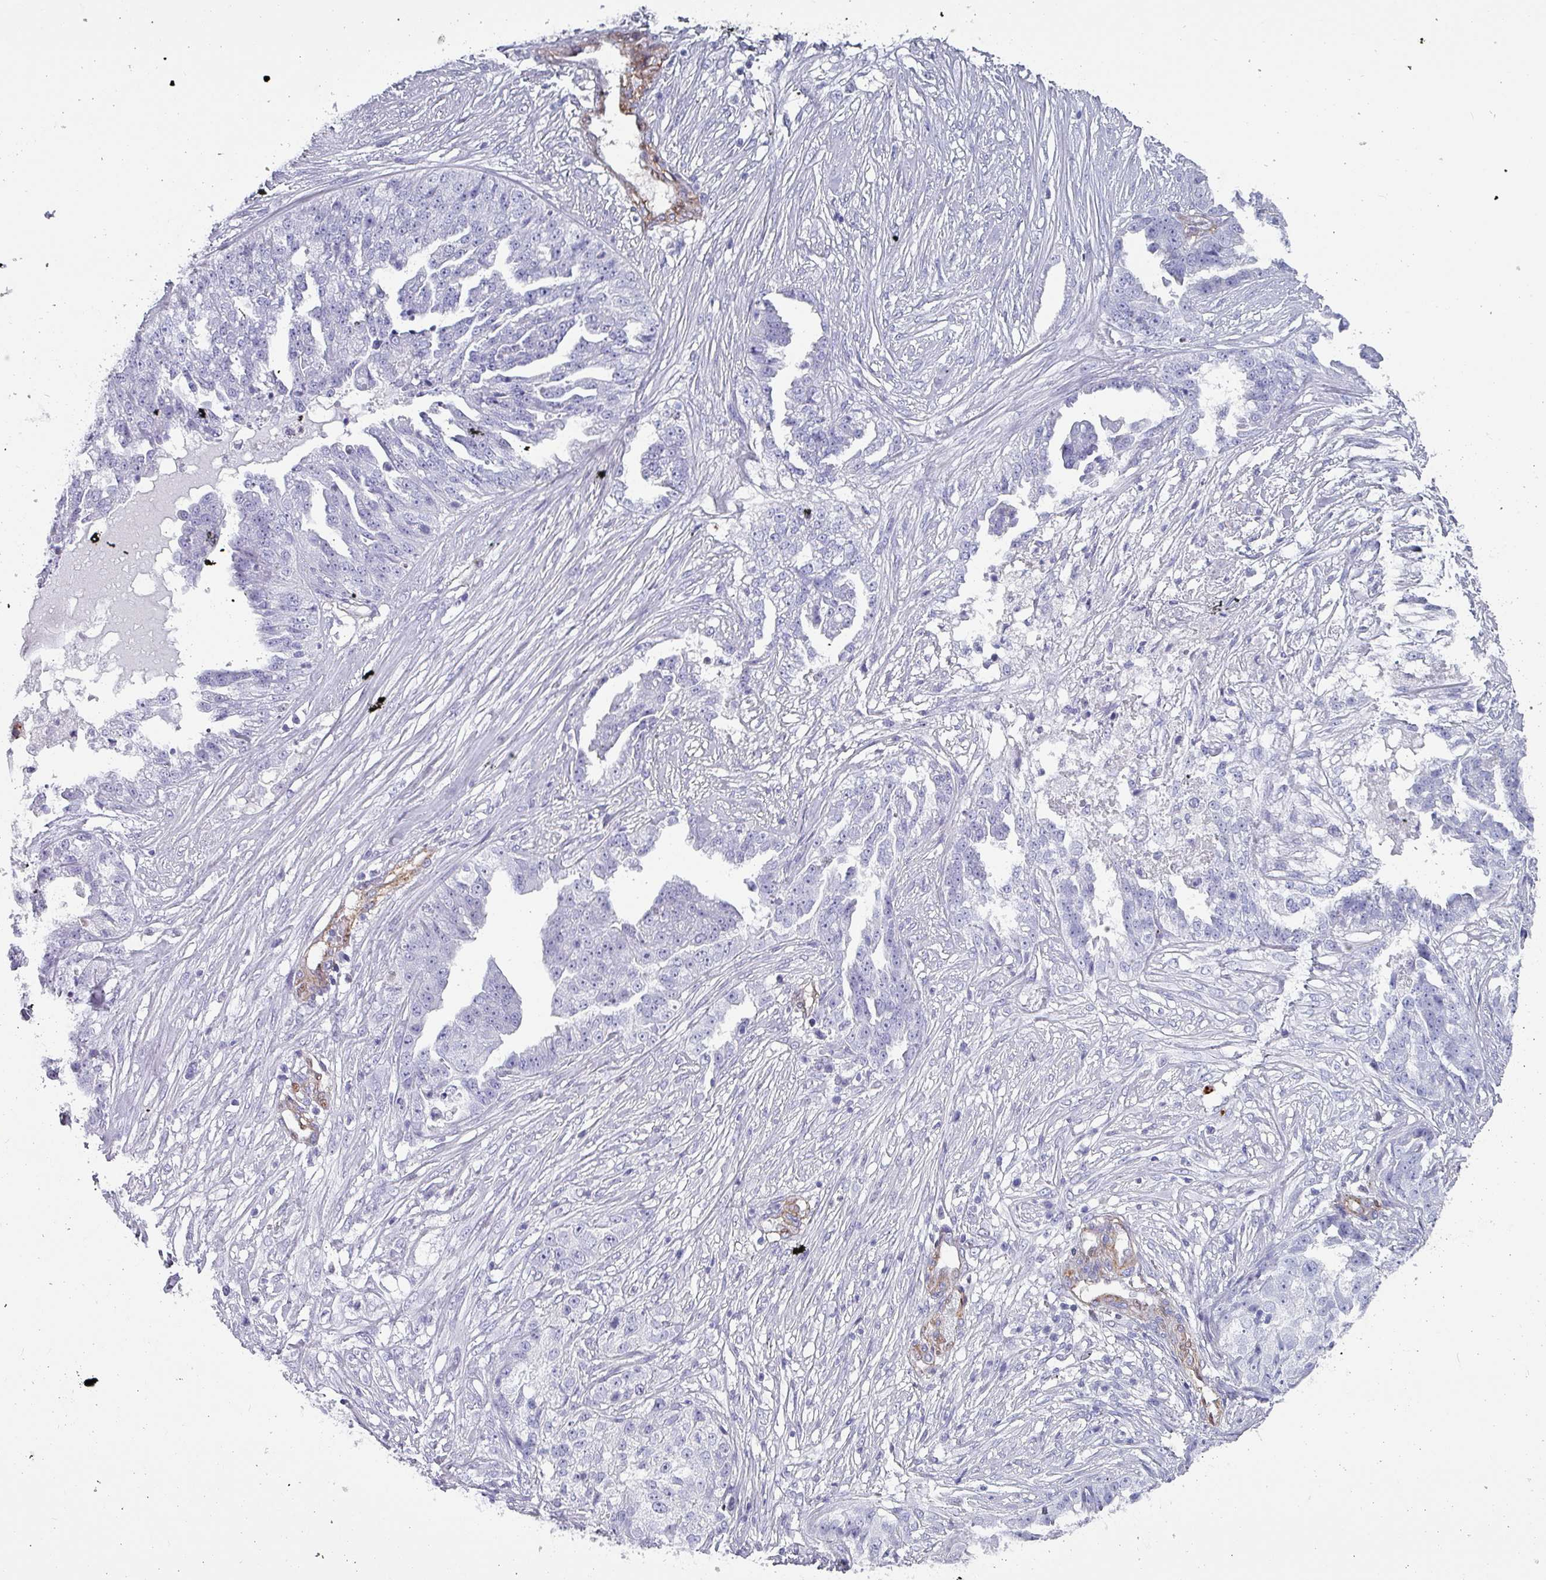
{"staining": {"intensity": "negative", "quantity": "none", "location": "none"}, "tissue": "ovarian cancer", "cell_type": "Tumor cells", "image_type": "cancer", "snomed": [{"axis": "morphology", "description": "Cystadenocarcinoma, serous, NOS"}, {"axis": "topography", "description": "Ovary"}], "caption": "Immunohistochemical staining of human ovarian cancer (serous cystadenocarcinoma) exhibits no significant positivity in tumor cells.", "gene": "ZNF816-ZNF321P", "patient": {"sex": "female", "age": 58}}